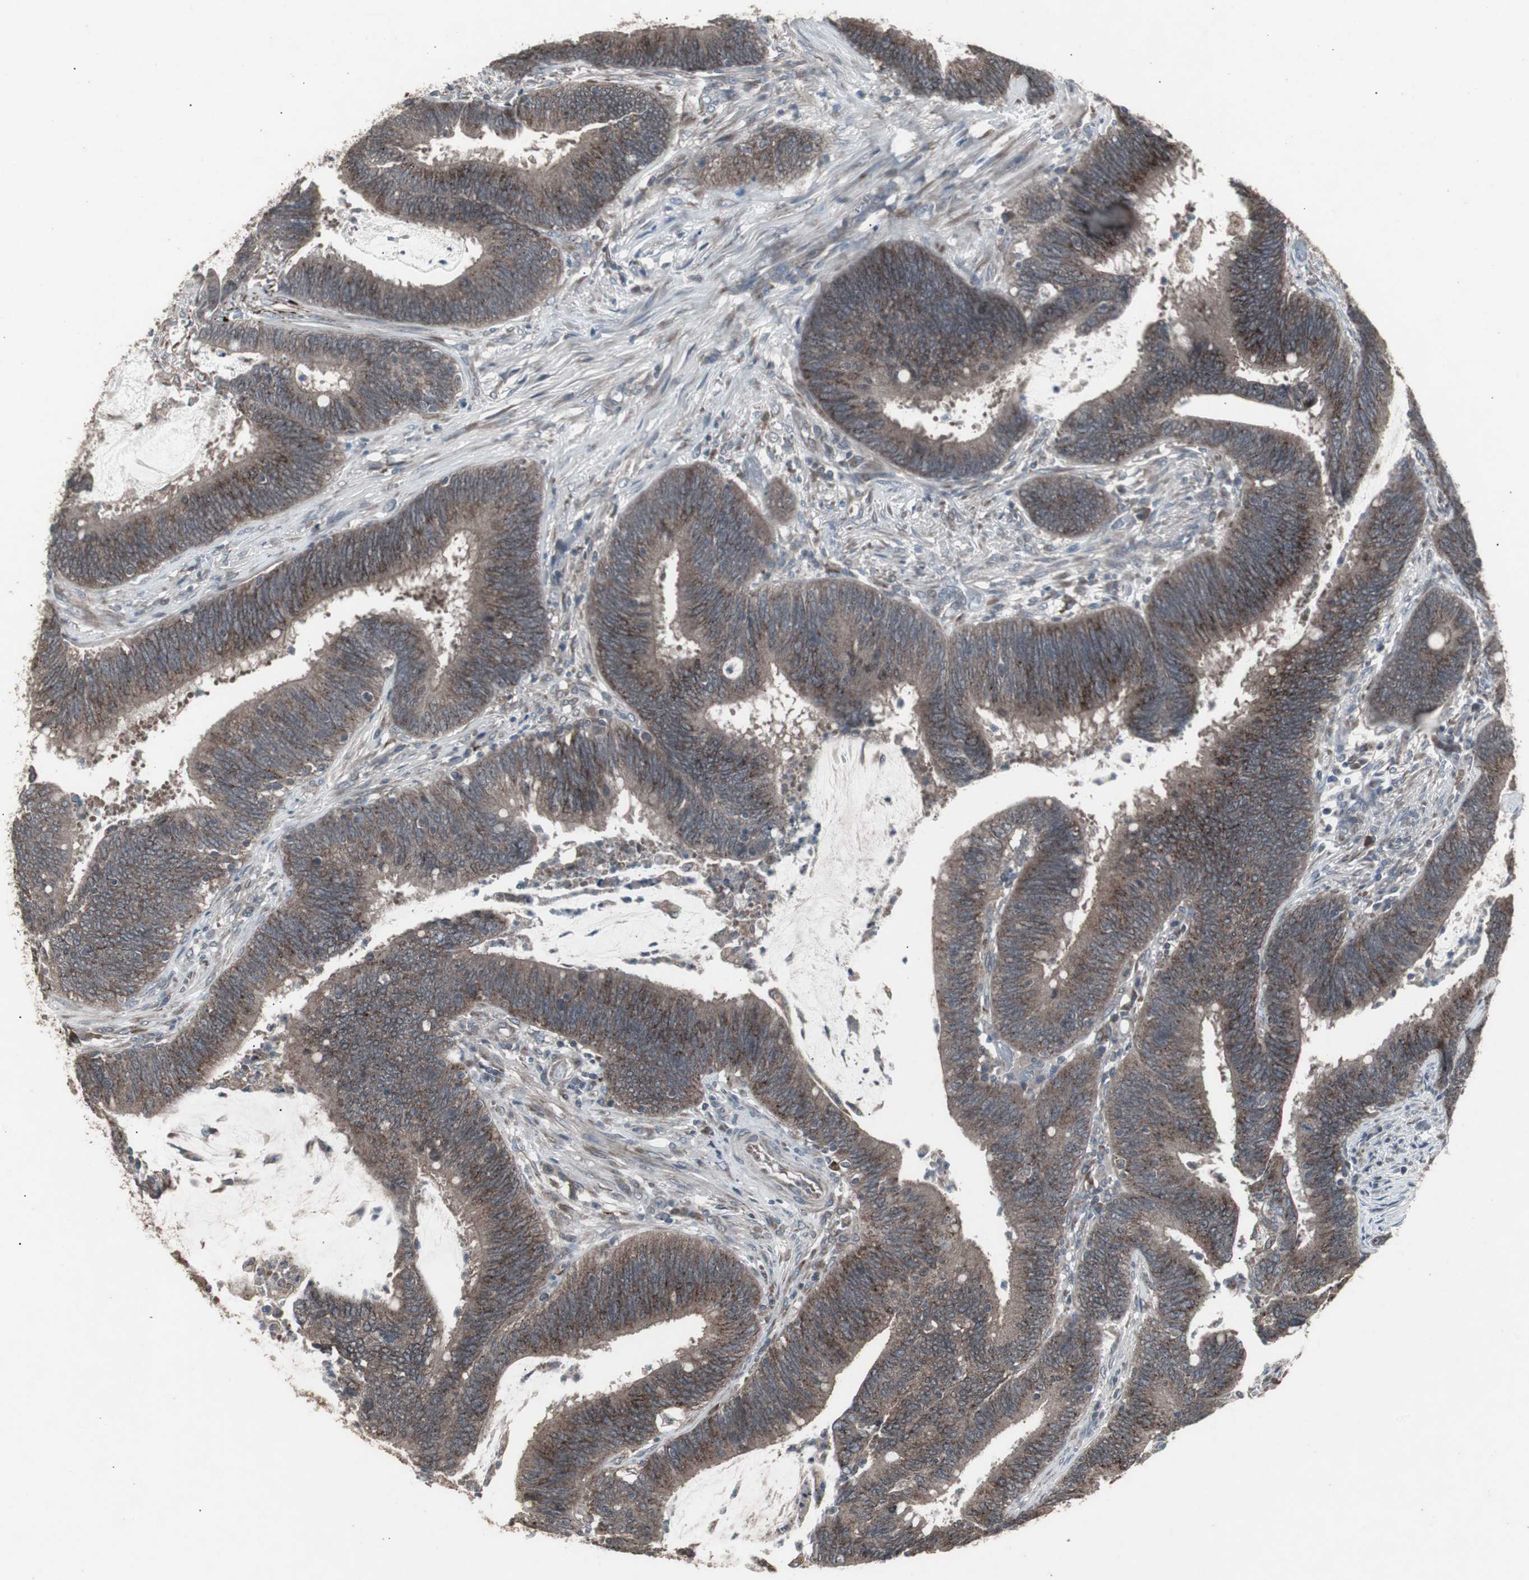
{"staining": {"intensity": "moderate", "quantity": ">75%", "location": "cytoplasmic/membranous"}, "tissue": "colorectal cancer", "cell_type": "Tumor cells", "image_type": "cancer", "snomed": [{"axis": "morphology", "description": "Adenocarcinoma, NOS"}, {"axis": "topography", "description": "Rectum"}], "caption": "Immunohistochemistry image of neoplastic tissue: human colorectal cancer stained using immunohistochemistry exhibits medium levels of moderate protein expression localized specifically in the cytoplasmic/membranous of tumor cells, appearing as a cytoplasmic/membranous brown color.", "gene": "SSTR2", "patient": {"sex": "female", "age": 66}}